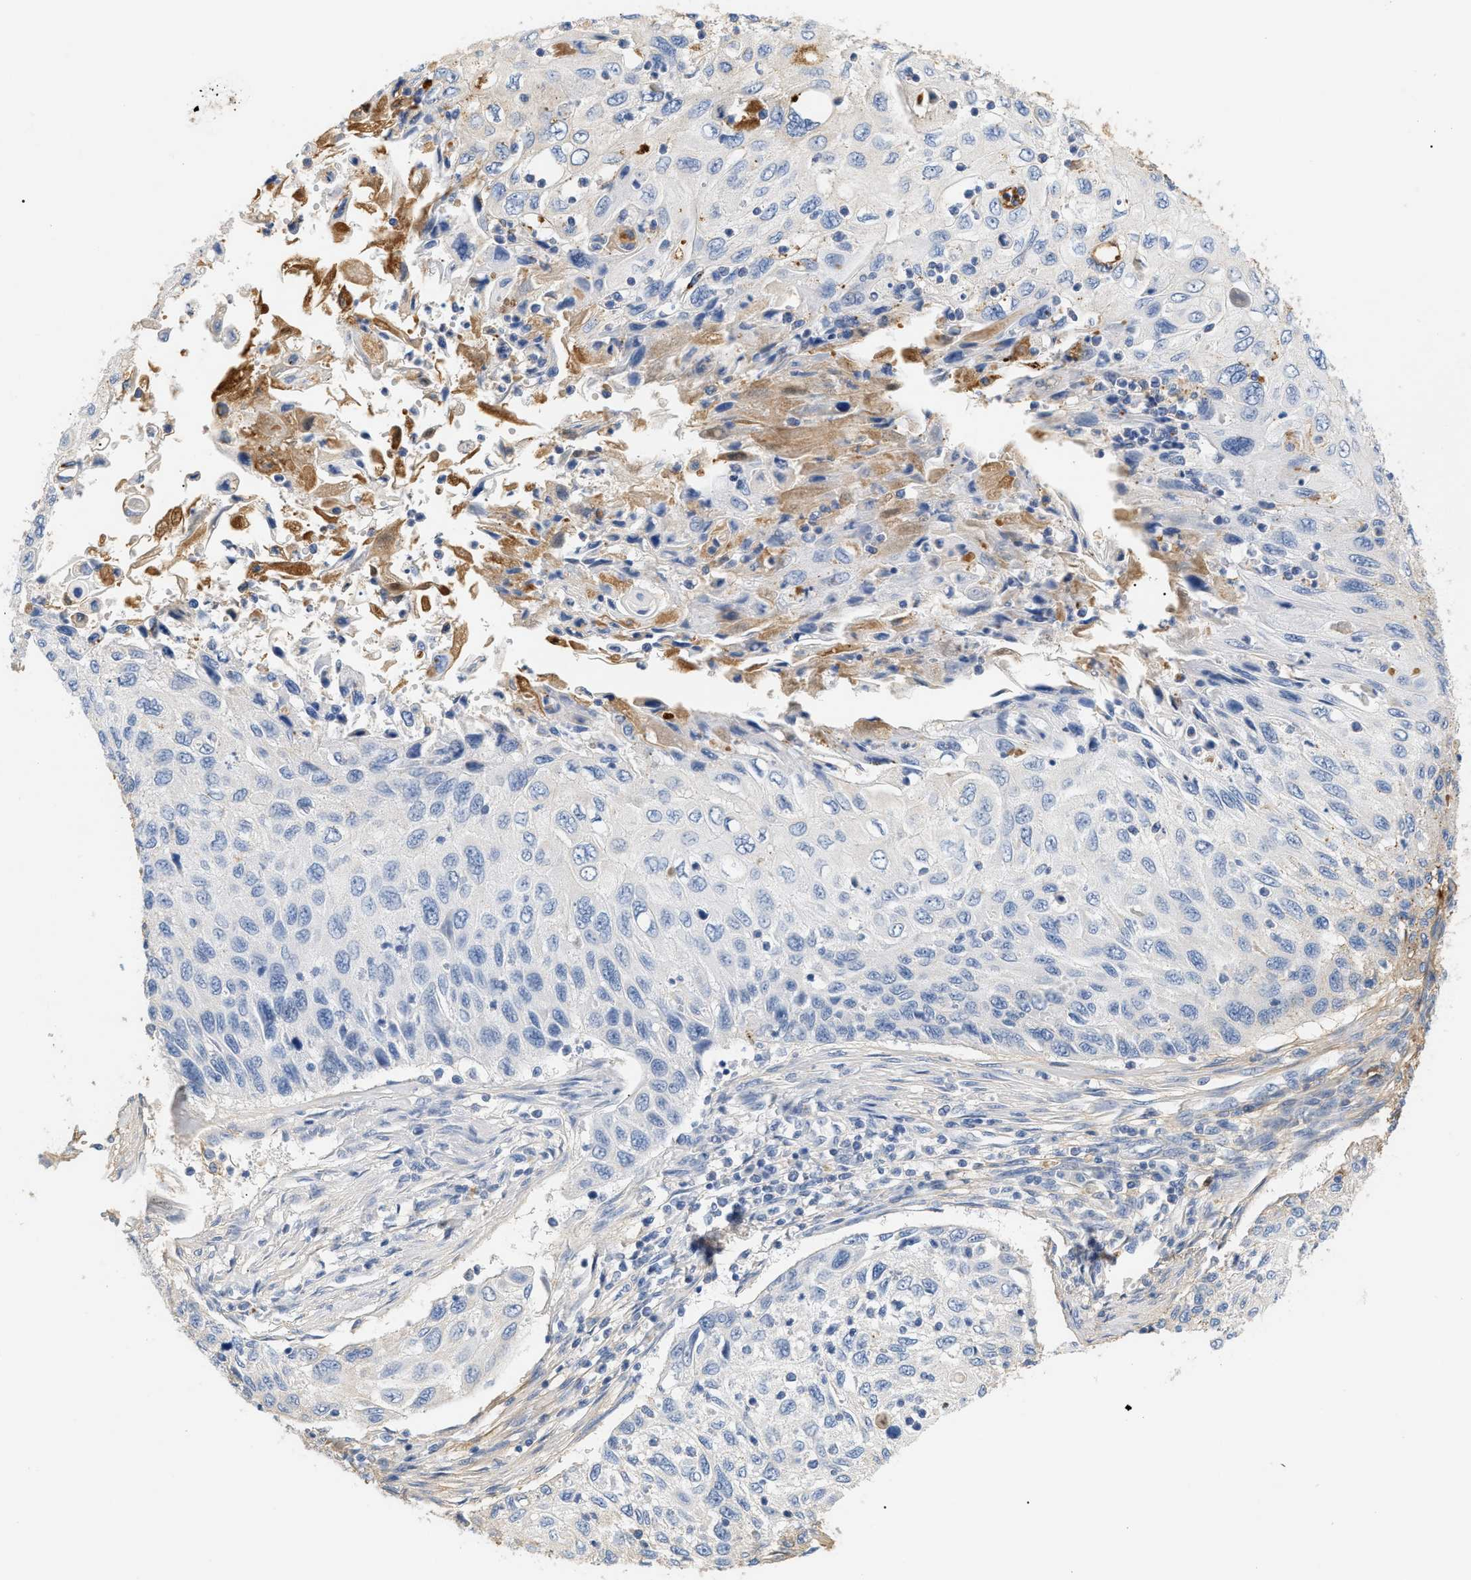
{"staining": {"intensity": "negative", "quantity": "none", "location": "none"}, "tissue": "cervical cancer", "cell_type": "Tumor cells", "image_type": "cancer", "snomed": [{"axis": "morphology", "description": "Squamous cell carcinoma, NOS"}, {"axis": "topography", "description": "Cervix"}], "caption": "This is a photomicrograph of immunohistochemistry staining of squamous cell carcinoma (cervical), which shows no expression in tumor cells.", "gene": "CFH", "patient": {"sex": "female", "age": 70}}